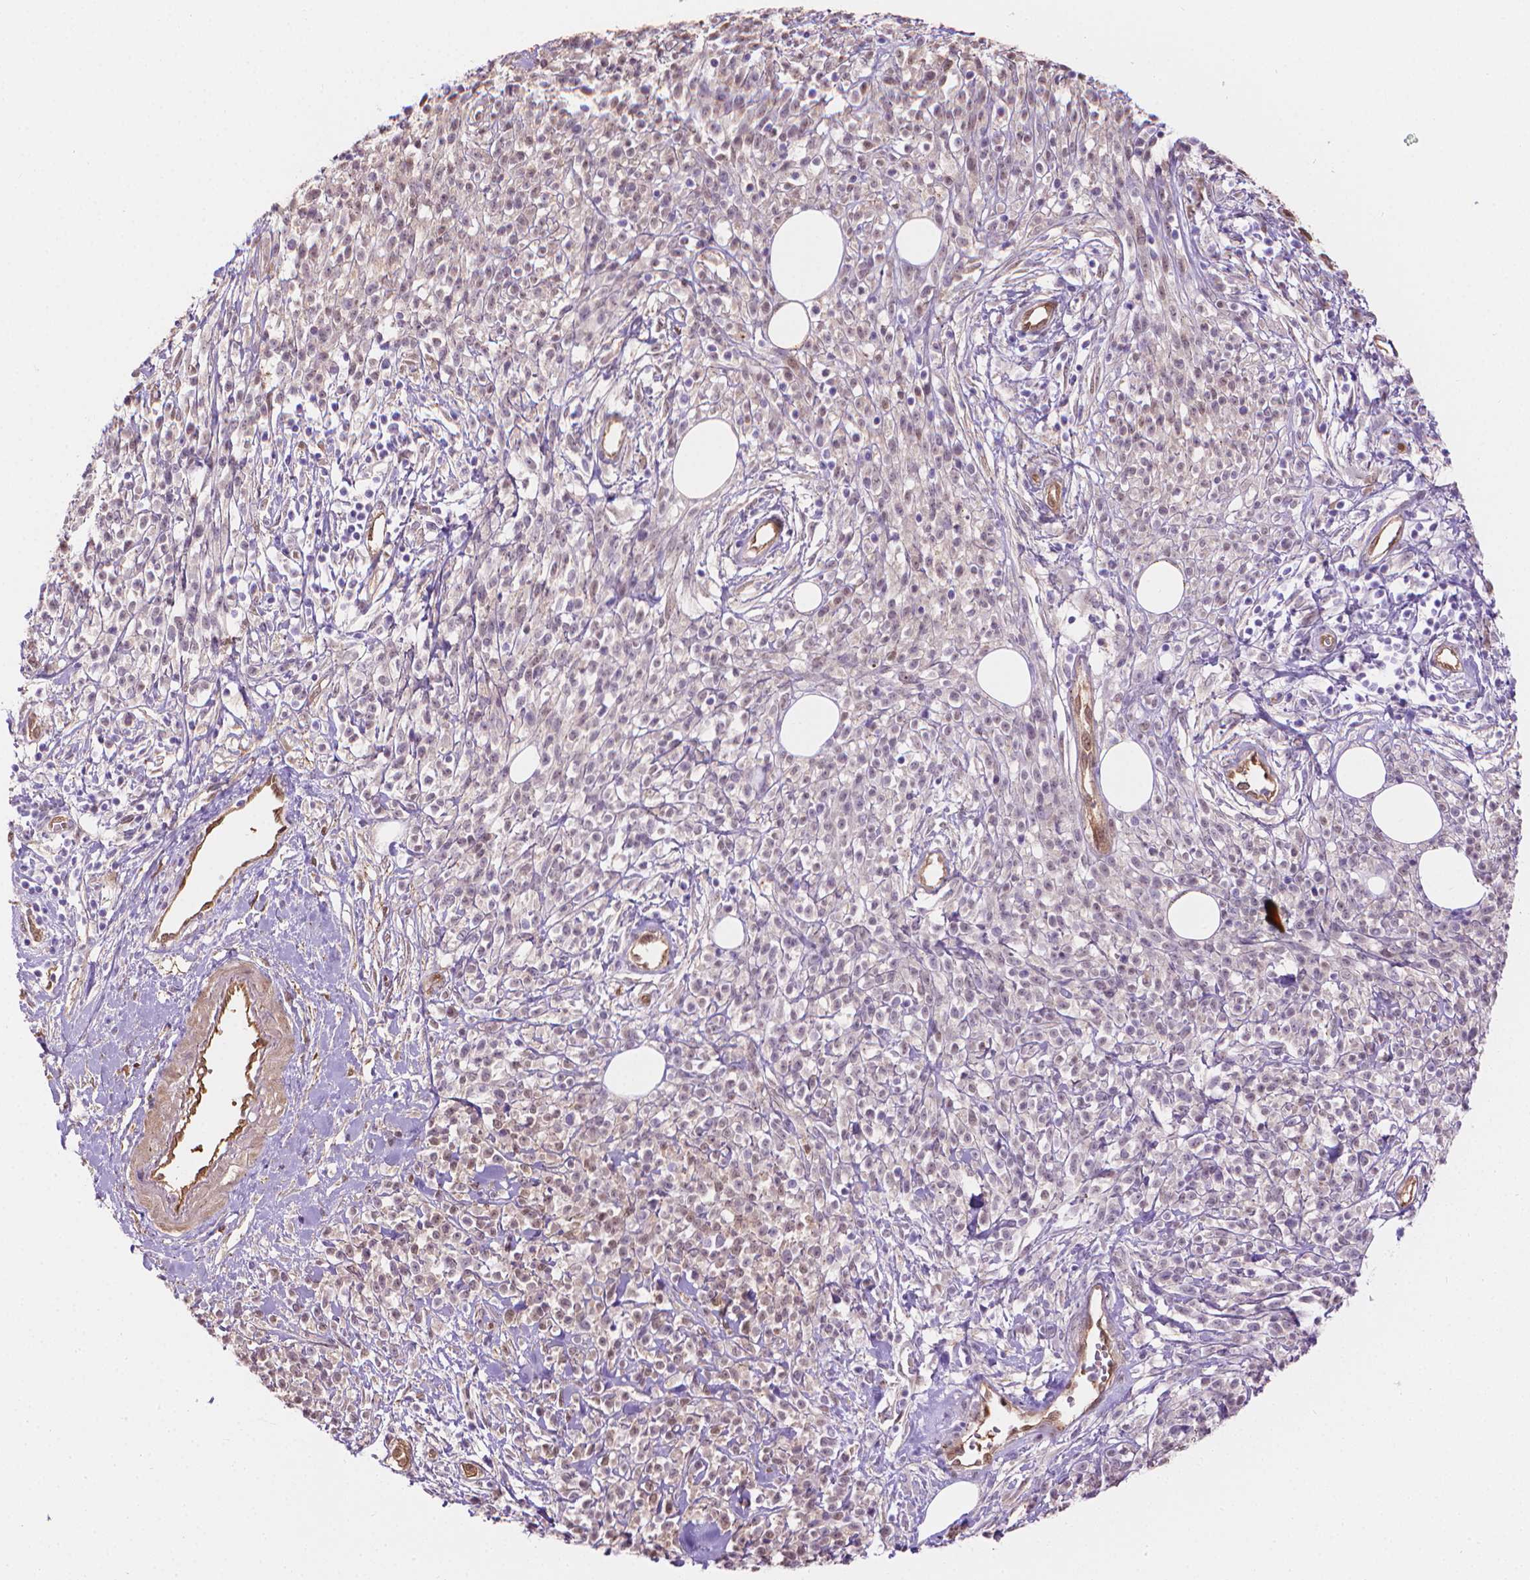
{"staining": {"intensity": "weak", "quantity": "25%-75%", "location": "nuclear"}, "tissue": "melanoma", "cell_type": "Tumor cells", "image_type": "cancer", "snomed": [{"axis": "morphology", "description": "Malignant melanoma, NOS"}, {"axis": "topography", "description": "Skin"}, {"axis": "topography", "description": "Skin of trunk"}], "caption": "Weak nuclear expression is identified in about 25%-75% of tumor cells in malignant melanoma.", "gene": "CLIC4", "patient": {"sex": "male", "age": 74}}